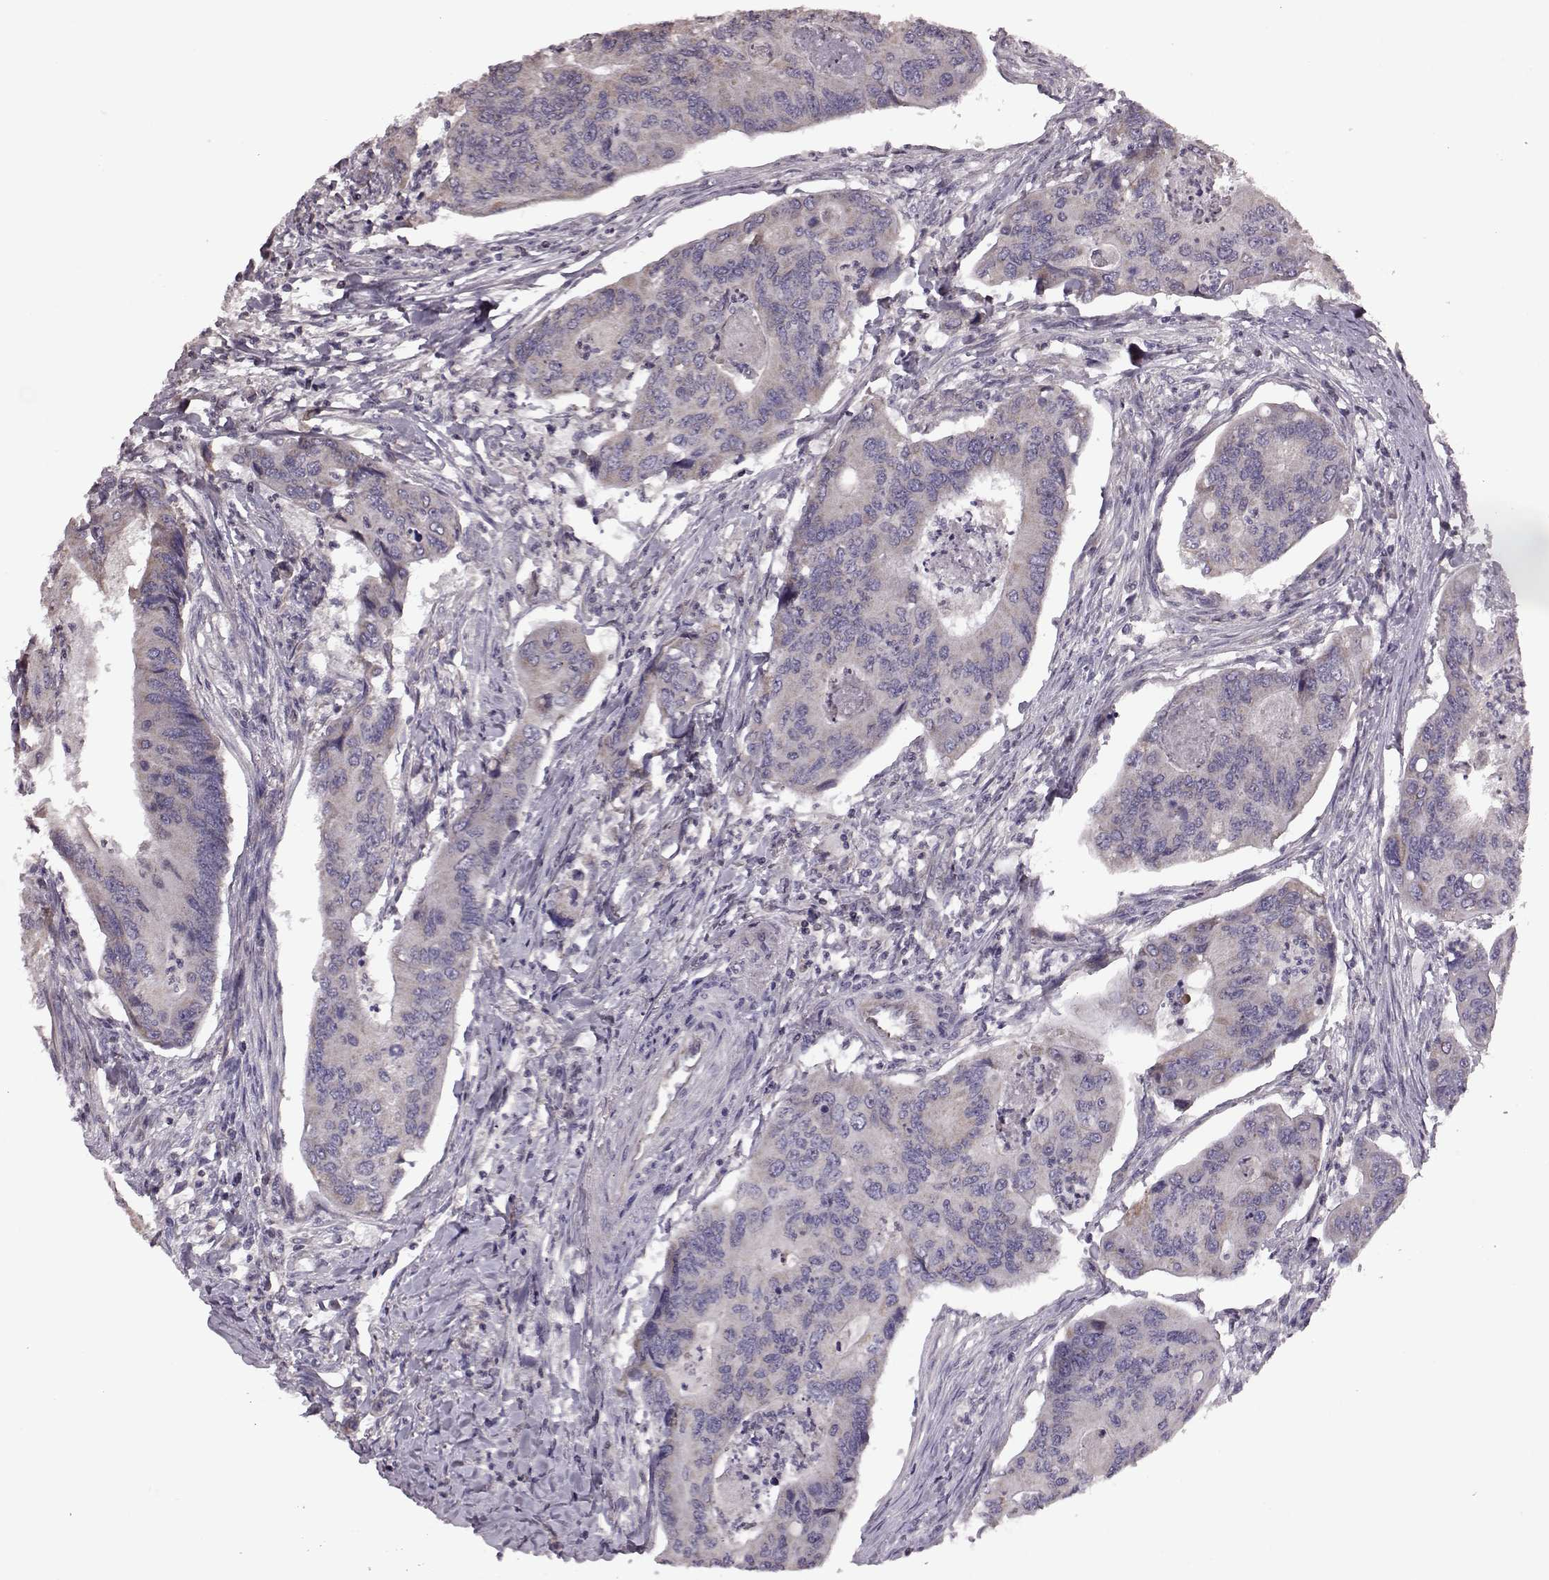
{"staining": {"intensity": "weak", "quantity": "<25%", "location": "cytoplasmic/membranous"}, "tissue": "colorectal cancer", "cell_type": "Tumor cells", "image_type": "cancer", "snomed": [{"axis": "morphology", "description": "Adenocarcinoma, NOS"}, {"axis": "topography", "description": "Colon"}], "caption": "IHC histopathology image of human colorectal cancer stained for a protein (brown), which exhibits no staining in tumor cells.", "gene": "CDC42SE1", "patient": {"sex": "female", "age": 67}}